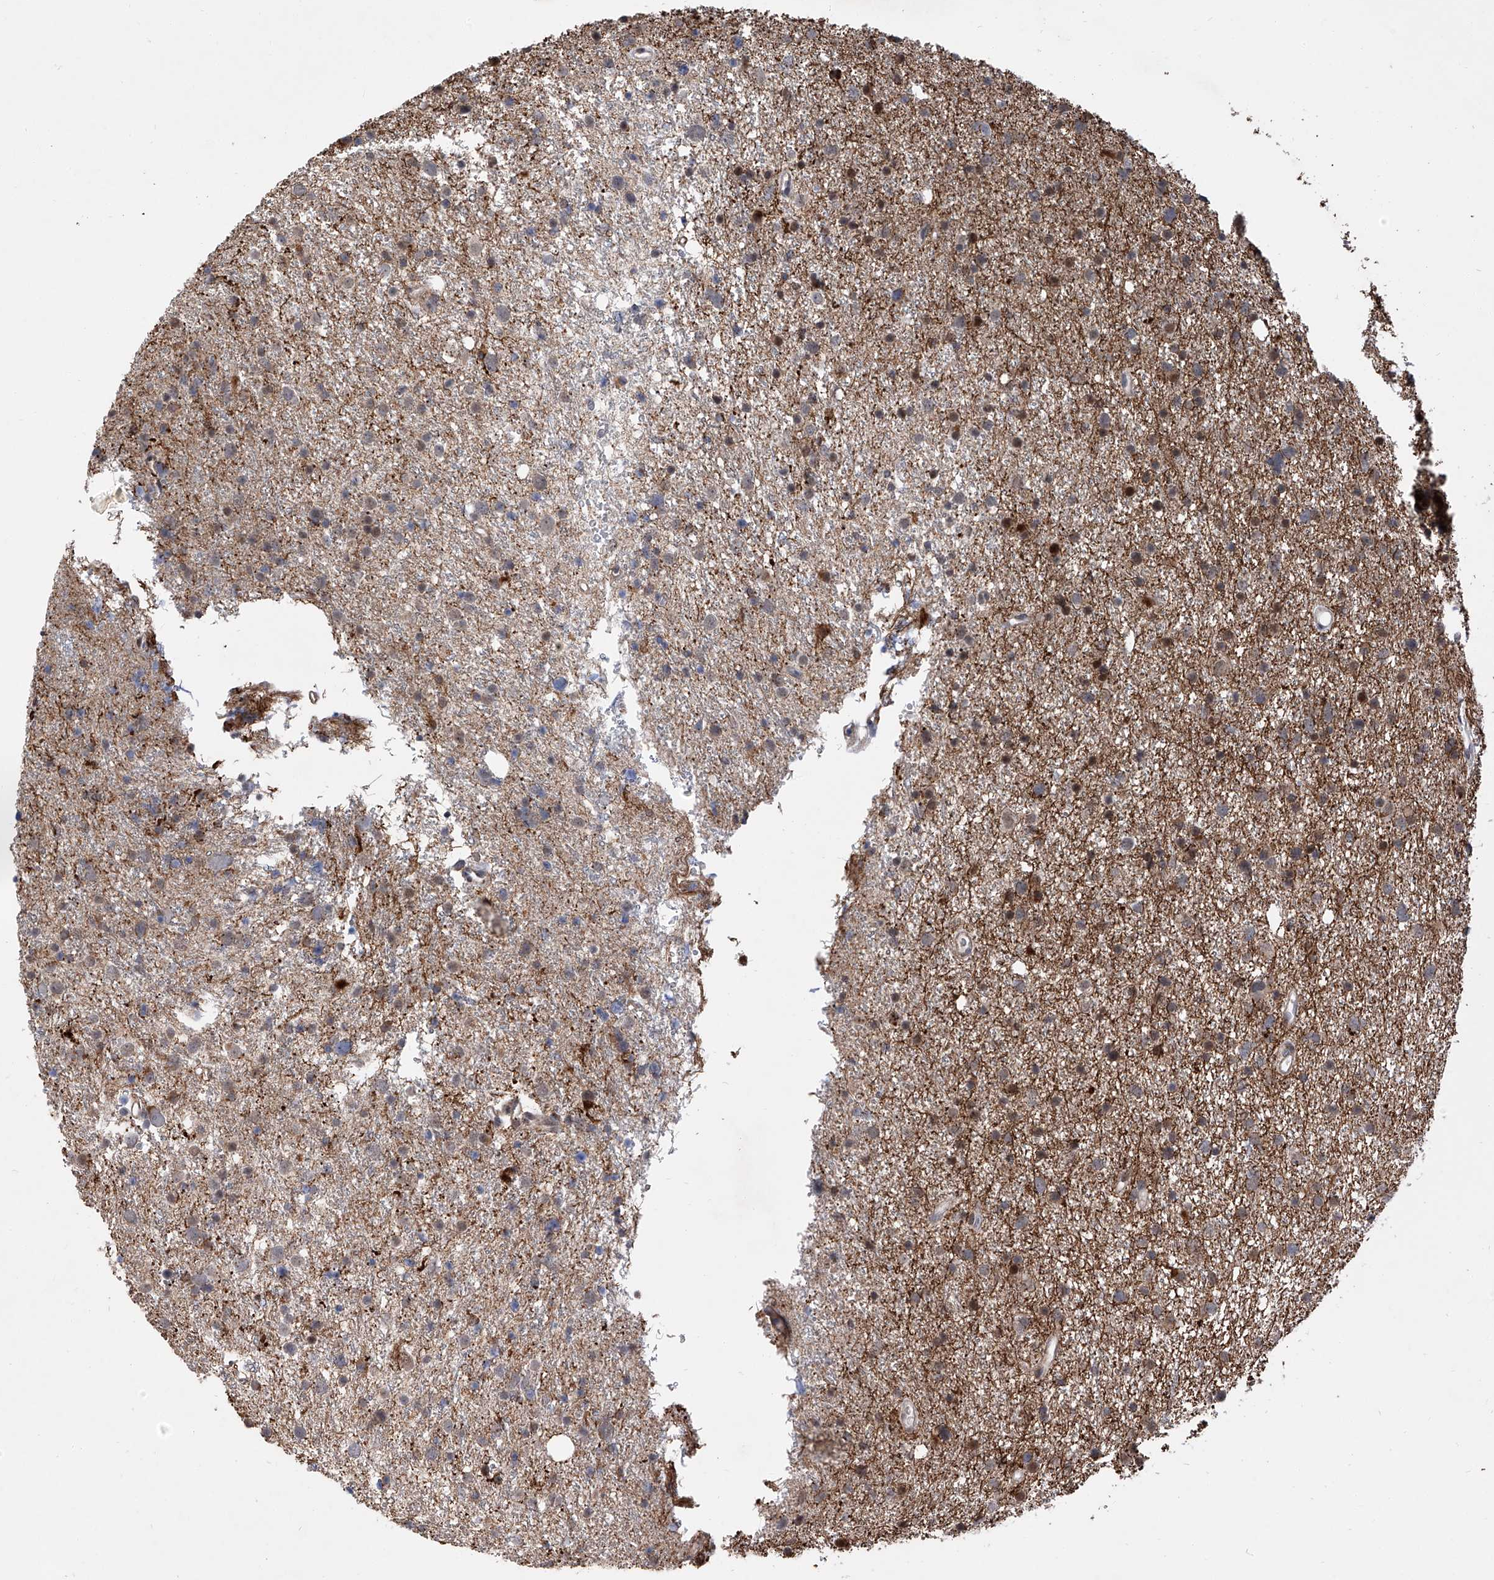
{"staining": {"intensity": "weak", "quantity": "<25%", "location": "cytoplasmic/membranous"}, "tissue": "glioma", "cell_type": "Tumor cells", "image_type": "cancer", "snomed": [{"axis": "morphology", "description": "Glioma, malignant, Low grade"}, {"axis": "topography", "description": "Cerebral cortex"}], "caption": "IHC micrograph of neoplastic tissue: low-grade glioma (malignant) stained with DAB shows no significant protein expression in tumor cells.", "gene": "FARP2", "patient": {"sex": "female", "age": 39}}